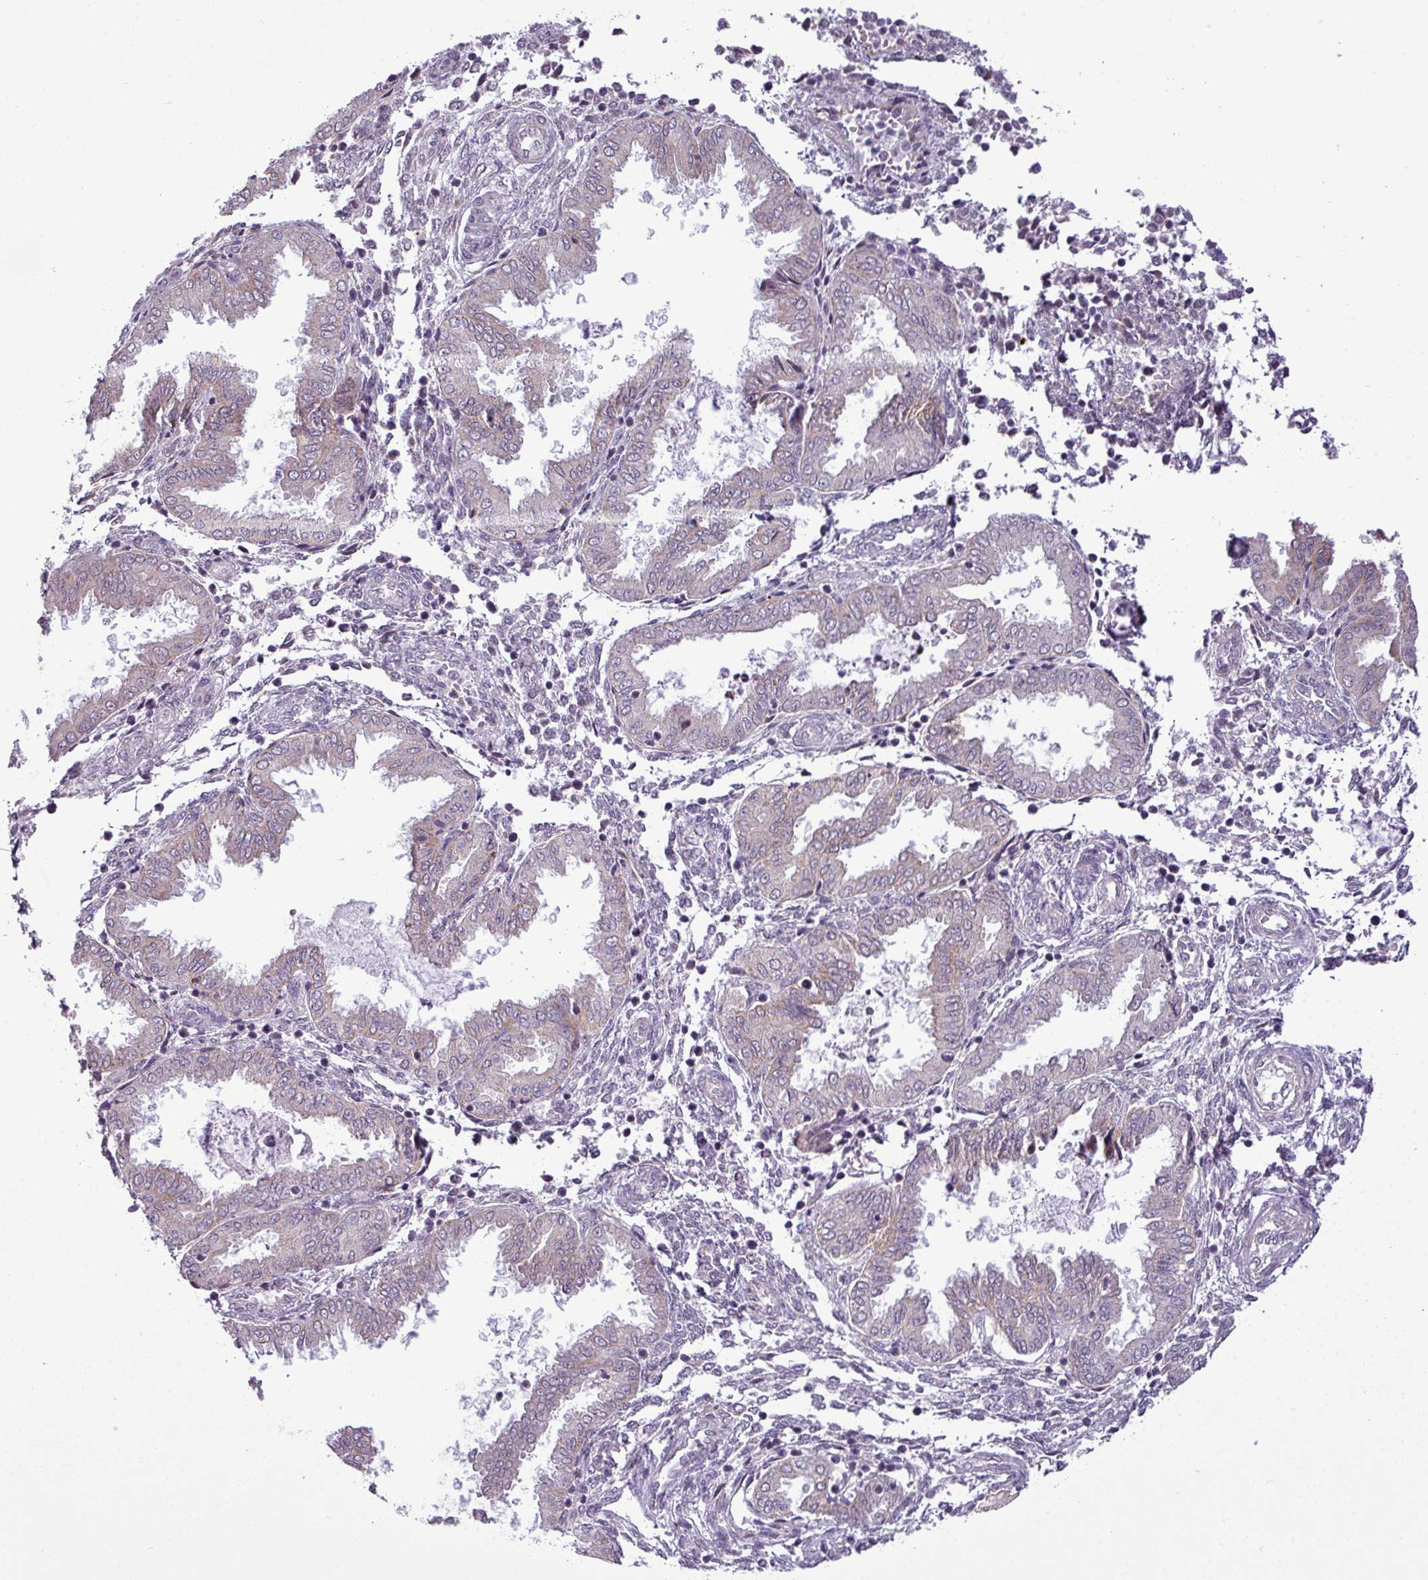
{"staining": {"intensity": "negative", "quantity": "none", "location": "none"}, "tissue": "endometrium", "cell_type": "Cells in endometrial stroma", "image_type": "normal", "snomed": [{"axis": "morphology", "description": "Normal tissue, NOS"}, {"axis": "topography", "description": "Endometrium"}], "caption": "This image is of benign endometrium stained with immunohistochemistry (IHC) to label a protein in brown with the nuclei are counter-stained blue. There is no staining in cells in endometrial stroma. (Stains: DAB IHC with hematoxylin counter stain, Microscopy: brightfield microscopy at high magnification).", "gene": "ZNF217", "patient": {"sex": "female", "age": 33}}